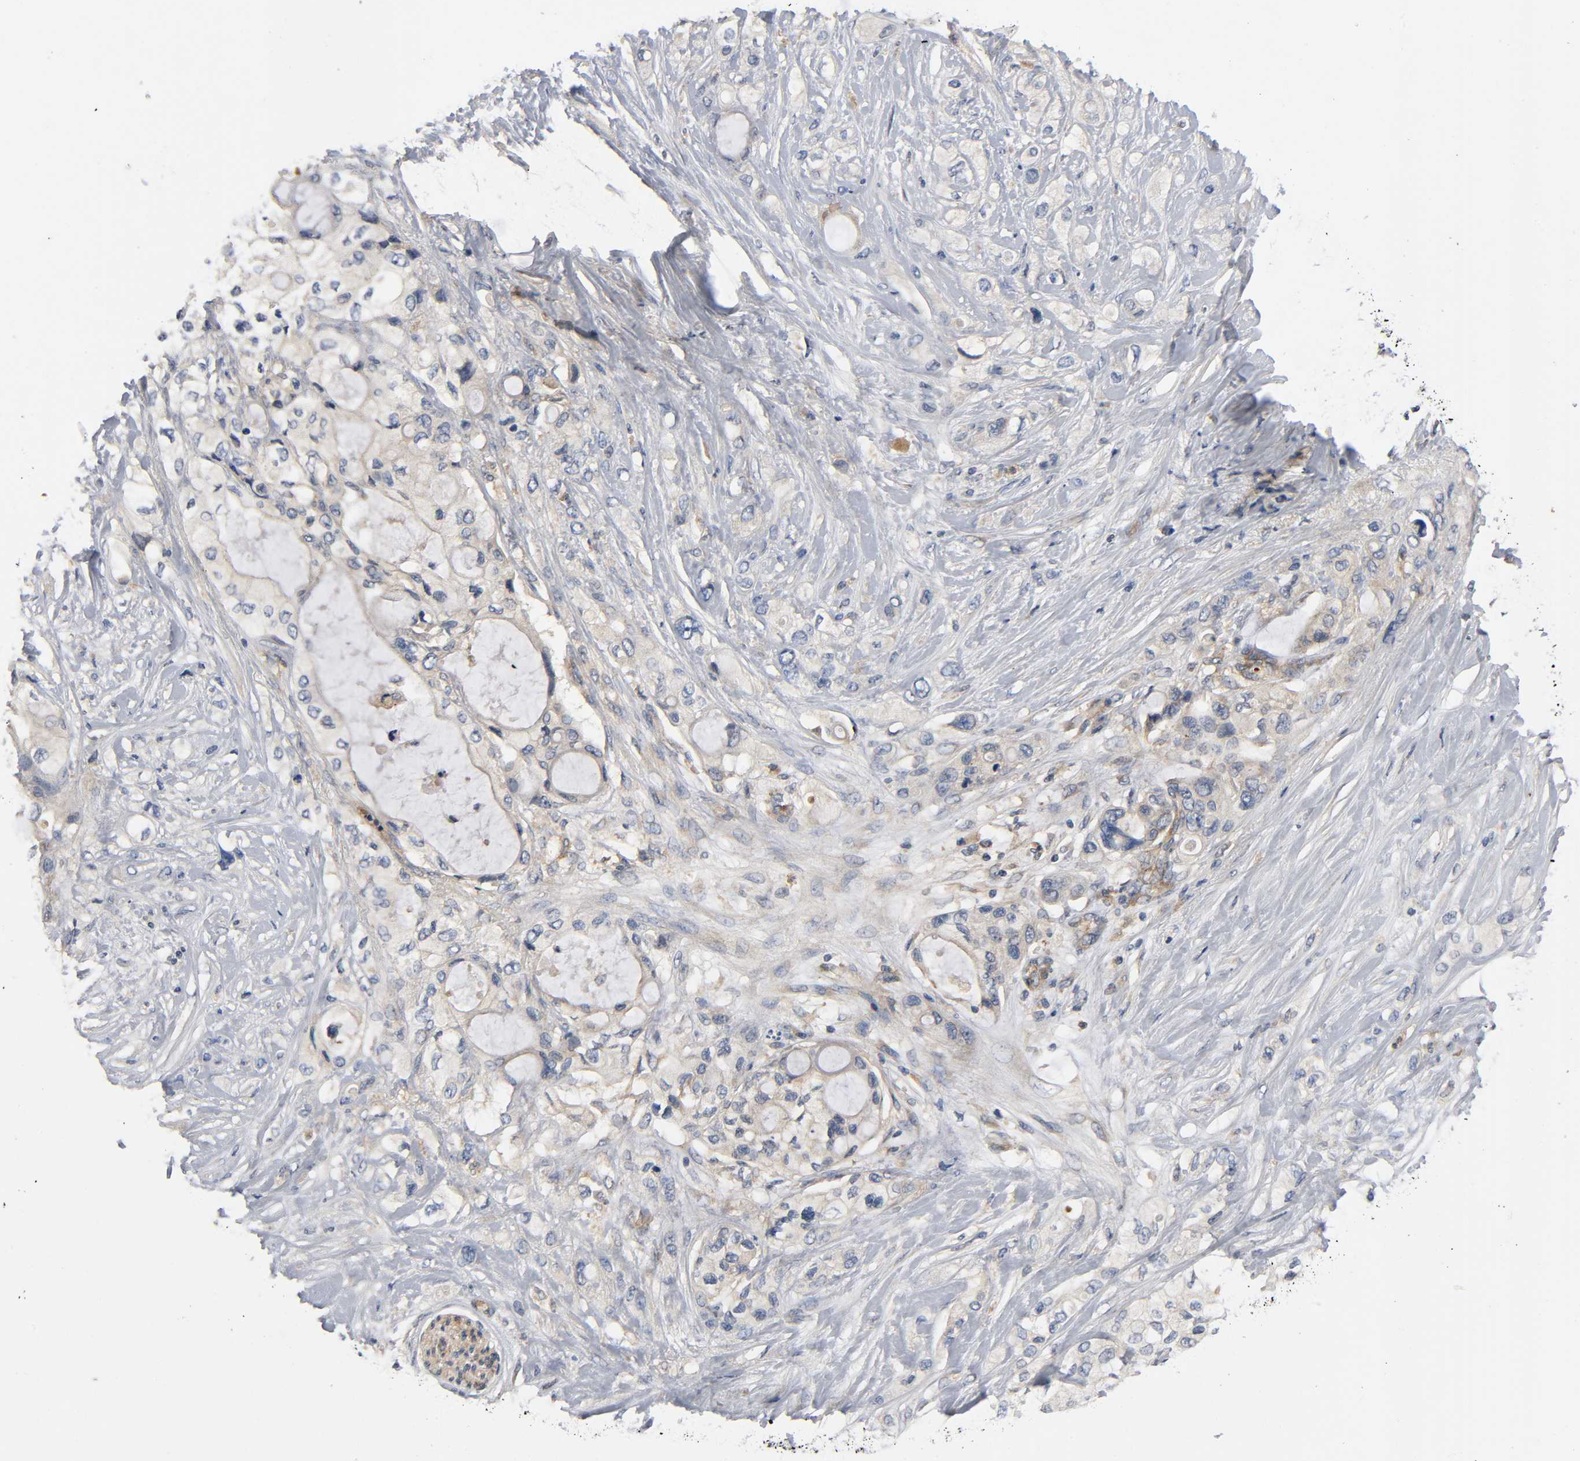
{"staining": {"intensity": "weak", "quantity": ">75%", "location": "cytoplasmic/membranous"}, "tissue": "pancreatic cancer", "cell_type": "Tumor cells", "image_type": "cancer", "snomed": [{"axis": "morphology", "description": "Adenocarcinoma, NOS"}, {"axis": "topography", "description": "Pancreas"}], "caption": "Adenocarcinoma (pancreatic) stained for a protein displays weak cytoplasmic/membranous positivity in tumor cells. (brown staining indicates protein expression, while blue staining denotes nuclei).", "gene": "HDAC6", "patient": {"sex": "female", "age": 59}}